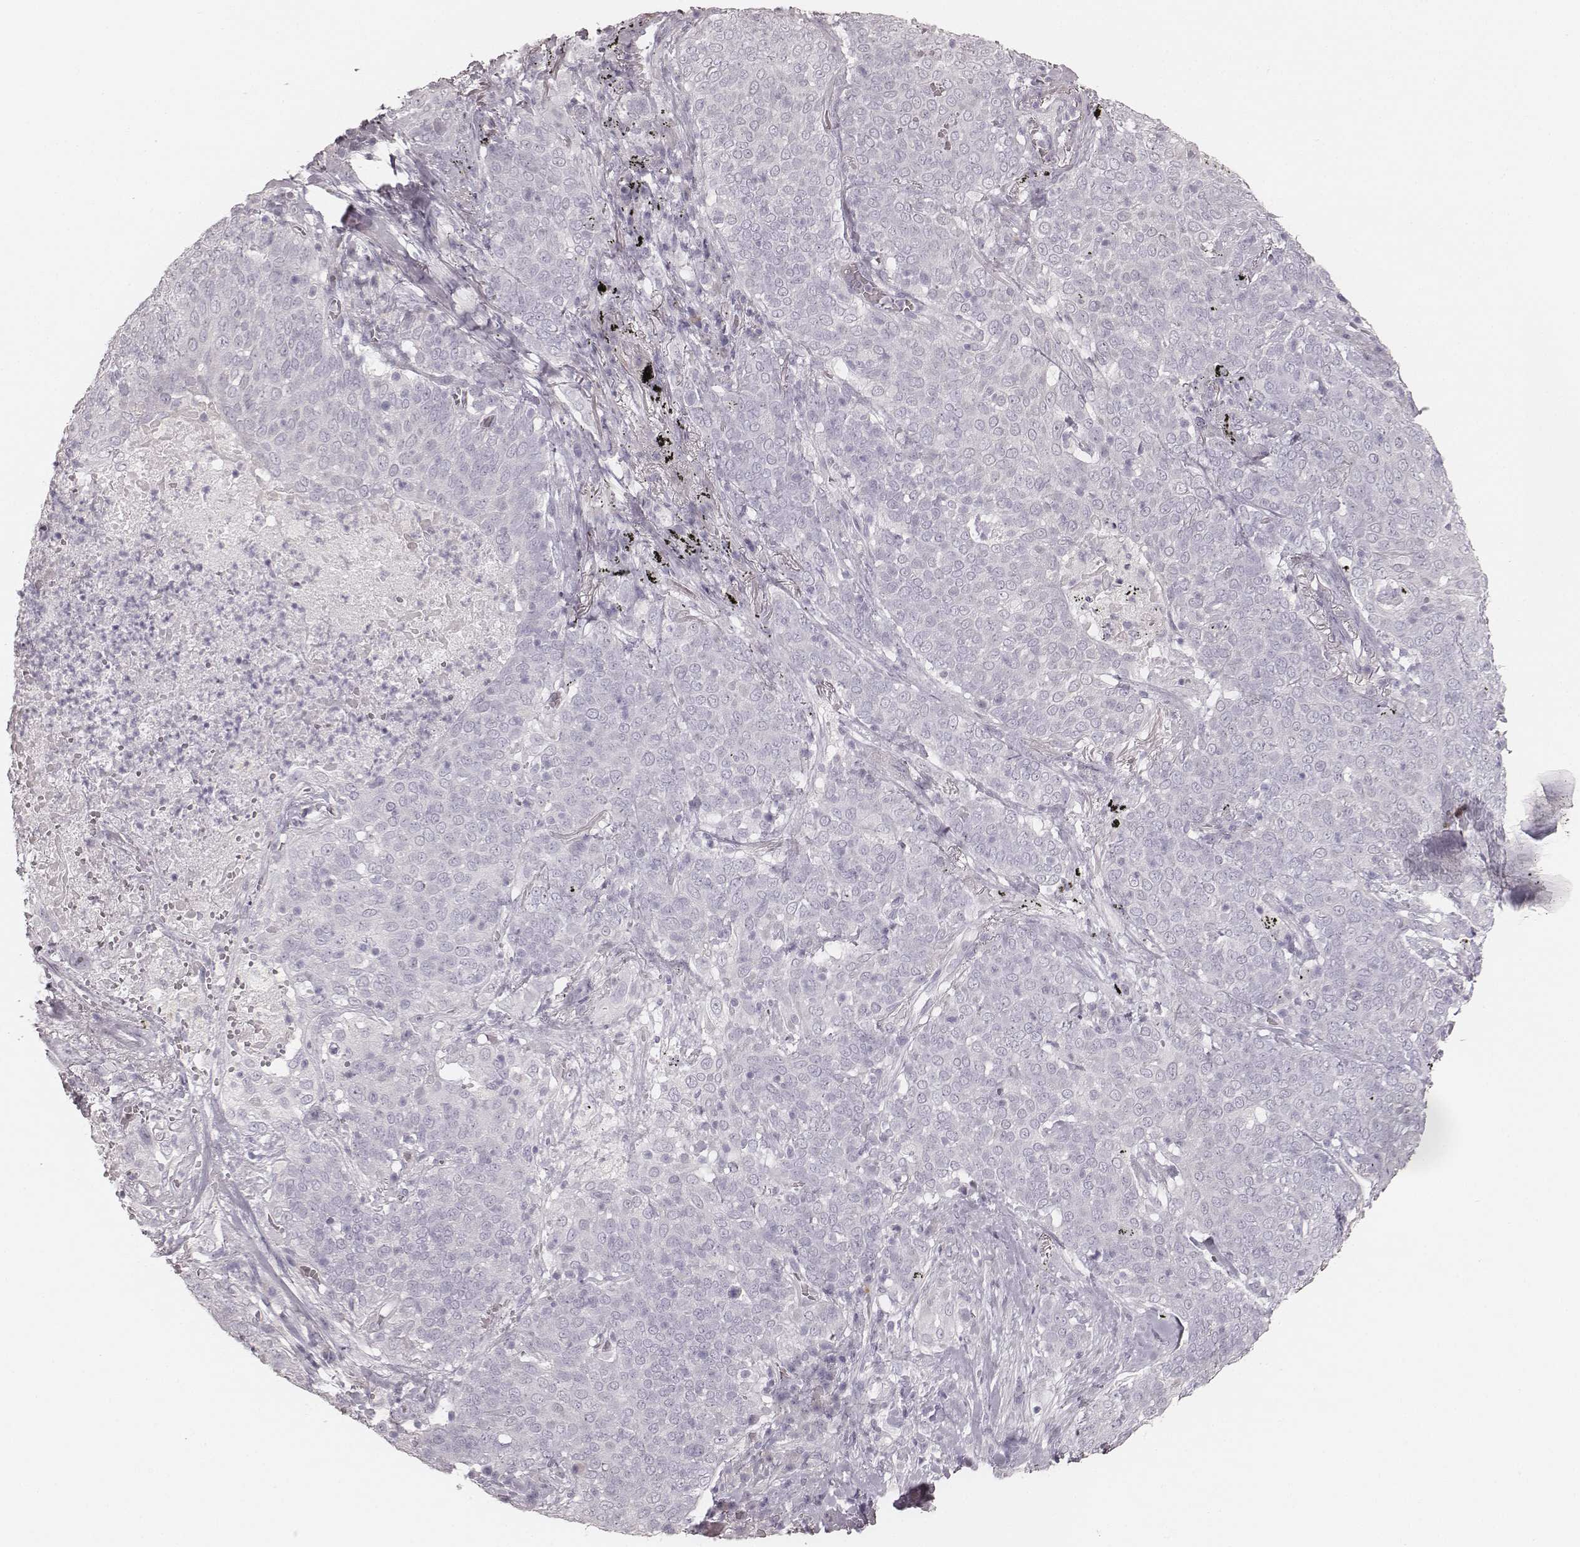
{"staining": {"intensity": "negative", "quantity": "none", "location": "none"}, "tissue": "lung cancer", "cell_type": "Tumor cells", "image_type": "cancer", "snomed": [{"axis": "morphology", "description": "Squamous cell carcinoma, NOS"}, {"axis": "topography", "description": "Lung"}], "caption": "Image shows no protein staining in tumor cells of lung cancer (squamous cell carcinoma) tissue.", "gene": "KRT82", "patient": {"sex": "male", "age": 82}}